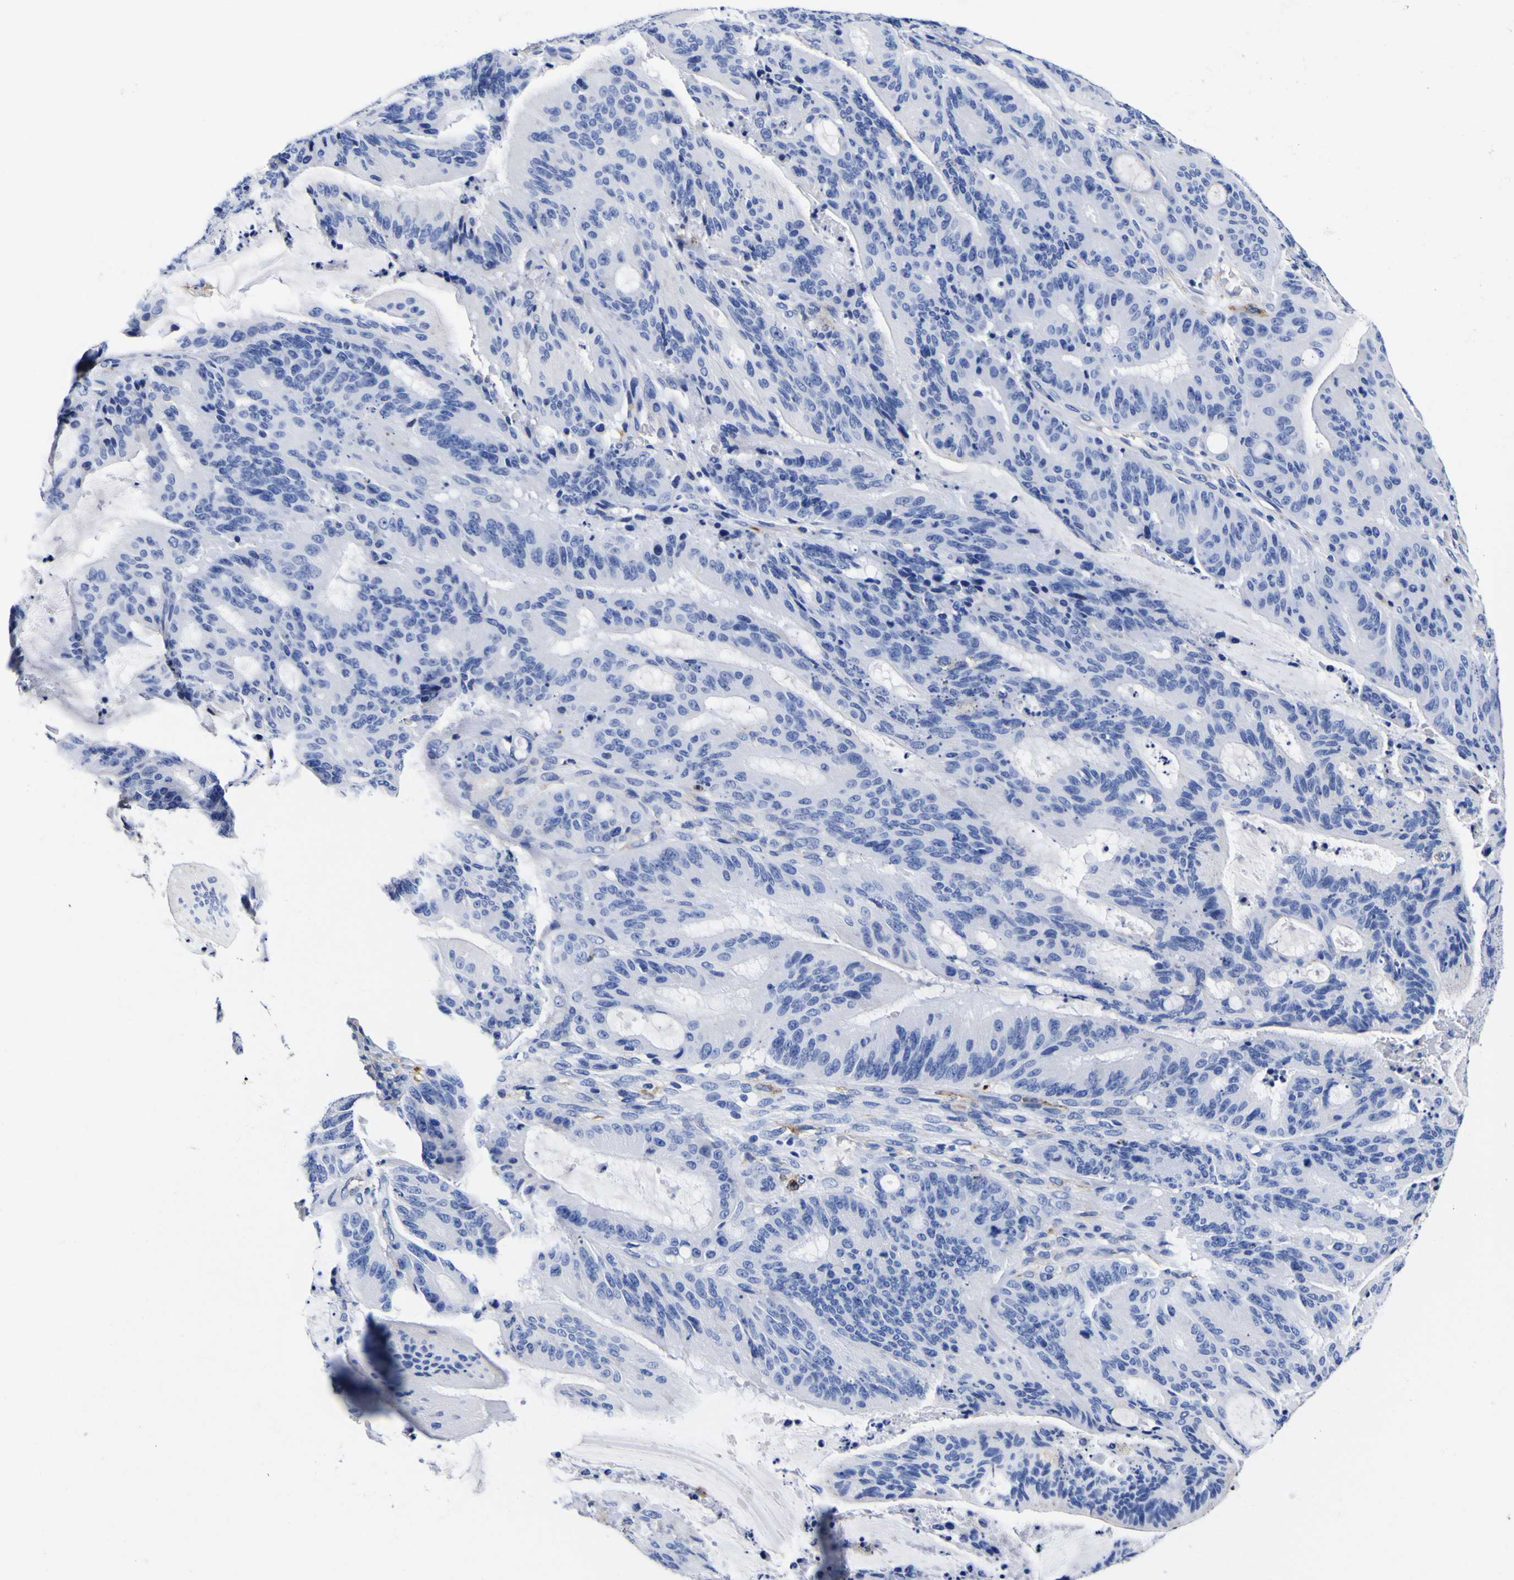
{"staining": {"intensity": "negative", "quantity": "none", "location": "none"}, "tissue": "liver cancer", "cell_type": "Tumor cells", "image_type": "cancer", "snomed": [{"axis": "morphology", "description": "Normal tissue, NOS"}, {"axis": "morphology", "description": "Cholangiocarcinoma"}, {"axis": "topography", "description": "Liver"}, {"axis": "topography", "description": "Peripheral nerve tissue"}], "caption": "DAB immunohistochemical staining of cholangiocarcinoma (liver) demonstrates no significant expression in tumor cells.", "gene": "HLA-DQA1", "patient": {"sex": "female", "age": 73}}